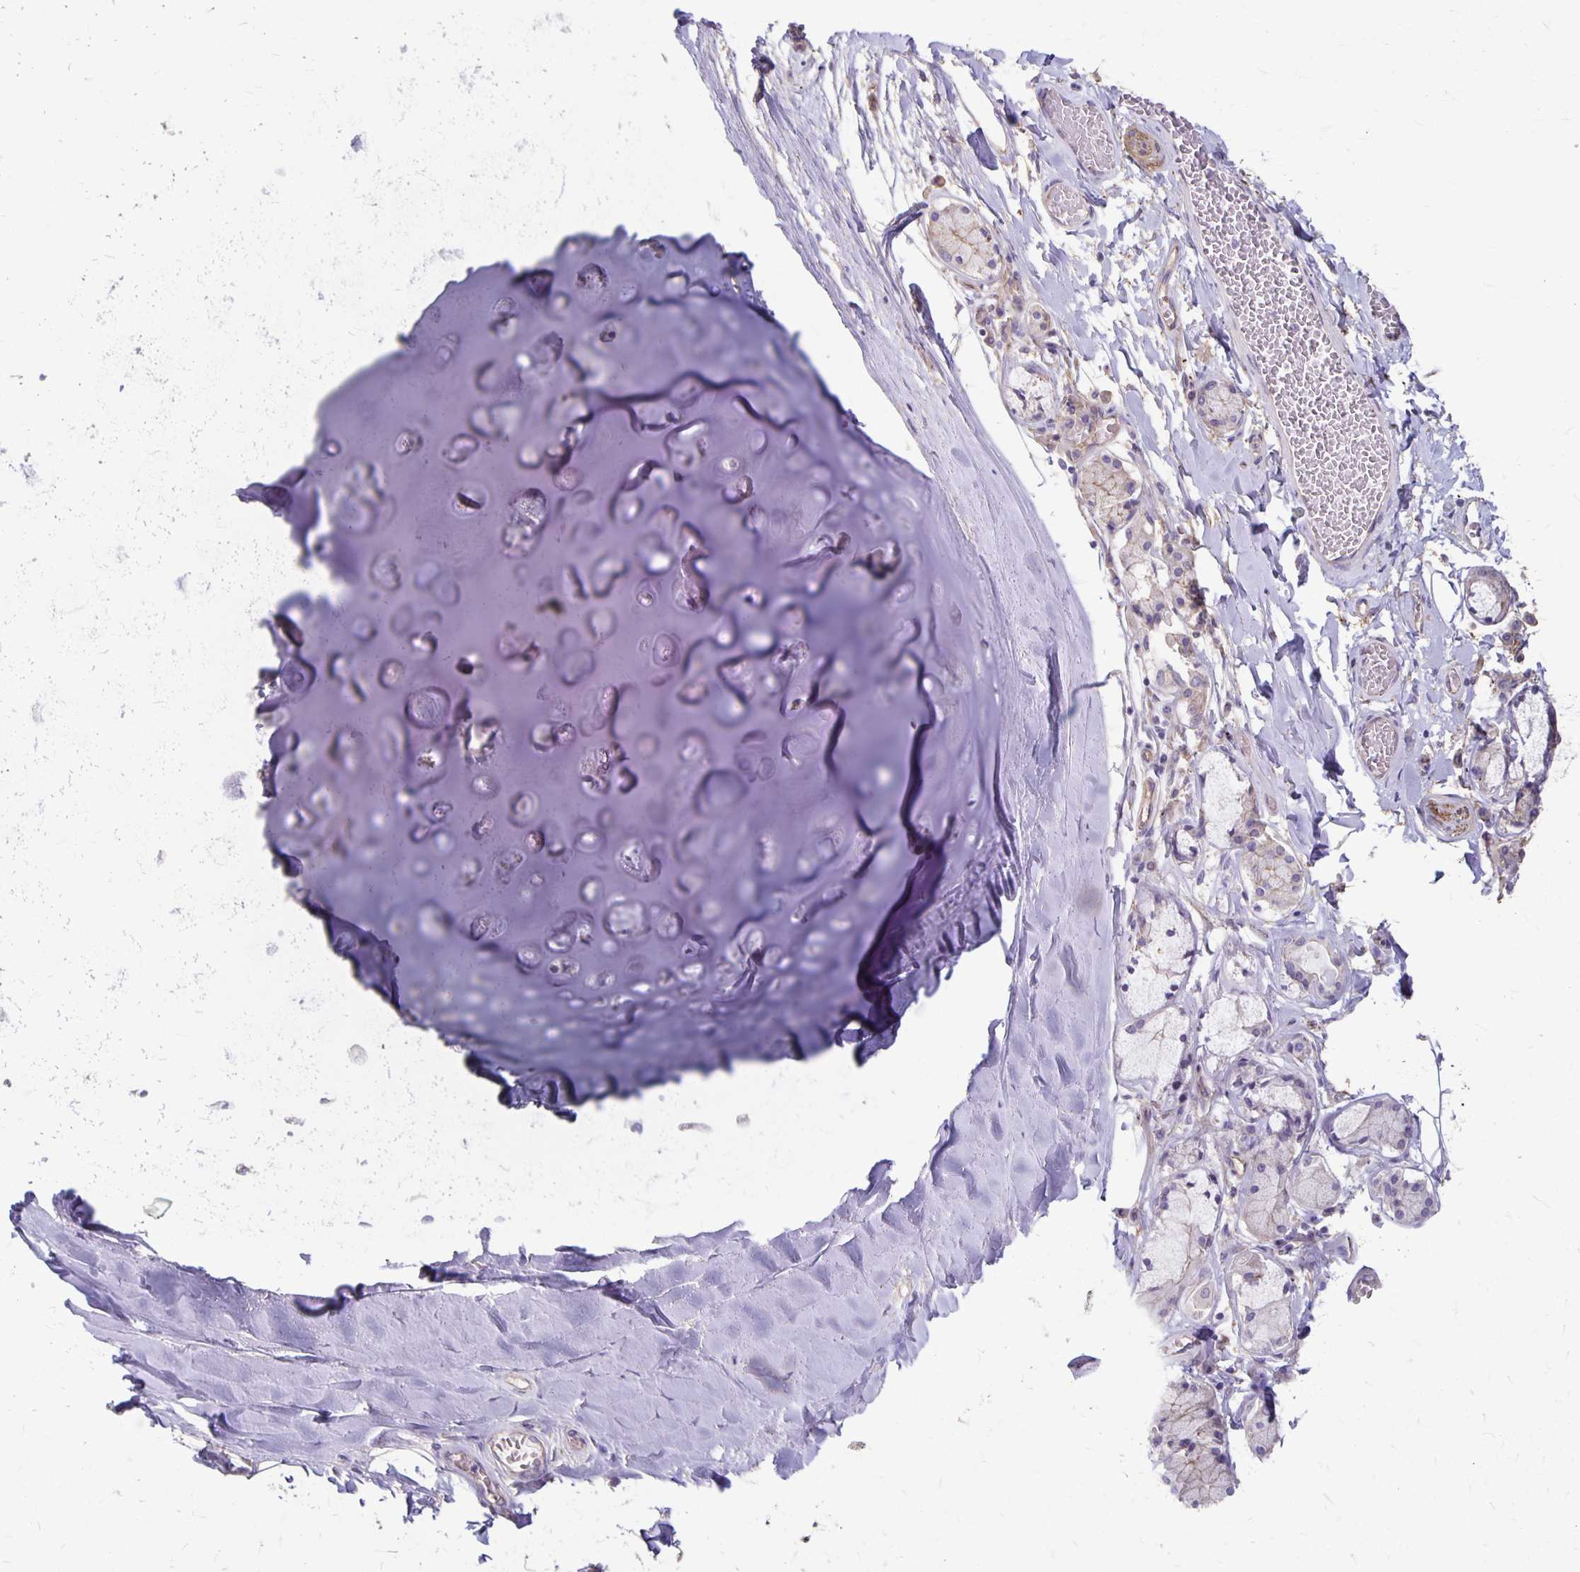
{"staining": {"intensity": "negative", "quantity": "none", "location": "none"}, "tissue": "adipose tissue", "cell_type": "Adipocytes", "image_type": "normal", "snomed": [{"axis": "morphology", "description": "Normal tissue, NOS"}, {"axis": "topography", "description": "Cartilage tissue"}, {"axis": "topography", "description": "Bronchus"}, {"axis": "topography", "description": "Peripheral nerve tissue"}], "caption": "Immunohistochemistry (IHC) photomicrograph of unremarkable human adipose tissue stained for a protein (brown), which displays no staining in adipocytes.", "gene": "PPP1R3E", "patient": {"sex": "male", "age": 67}}